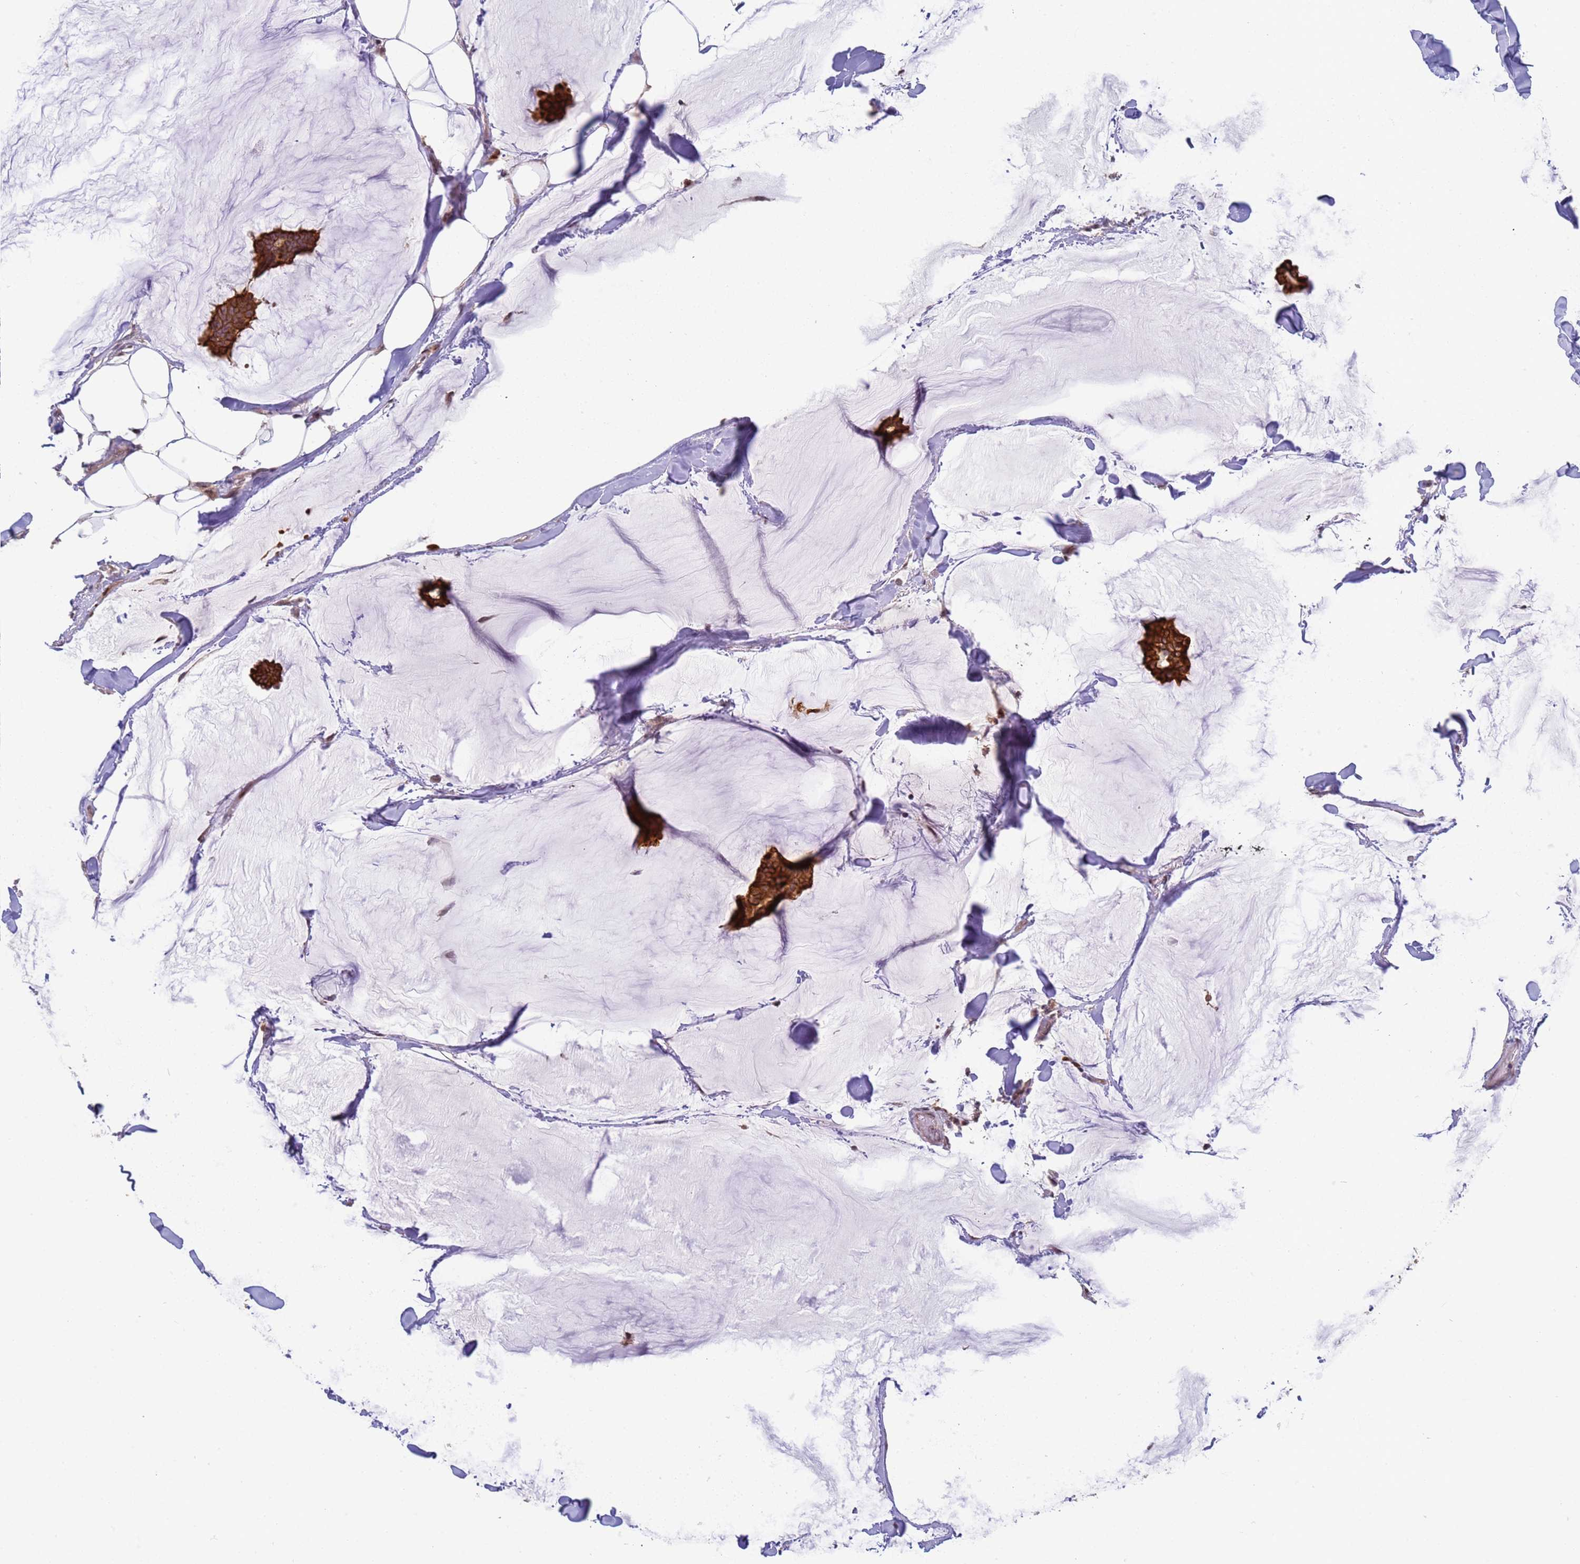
{"staining": {"intensity": "strong", "quantity": ">75%", "location": "cytoplasmic/membranous"}, "tissue": "breast cancer", "cell_type": "Tumor cells", "image_type": "cancer", "snomed": [{"axis": "morphology", "description": "Duct carcinoma"}, {"axis": "topography", "description": "Breast"}], "caption": "About >75% of tumor cells in breast cancer (invasive ductal carcinoma) display strong cytoplasmic/membranous protein staining as visualized by brown immunohistochemical staining.", "gene": "VWA3A", "patient": {"sex": "female", "age": 93}}